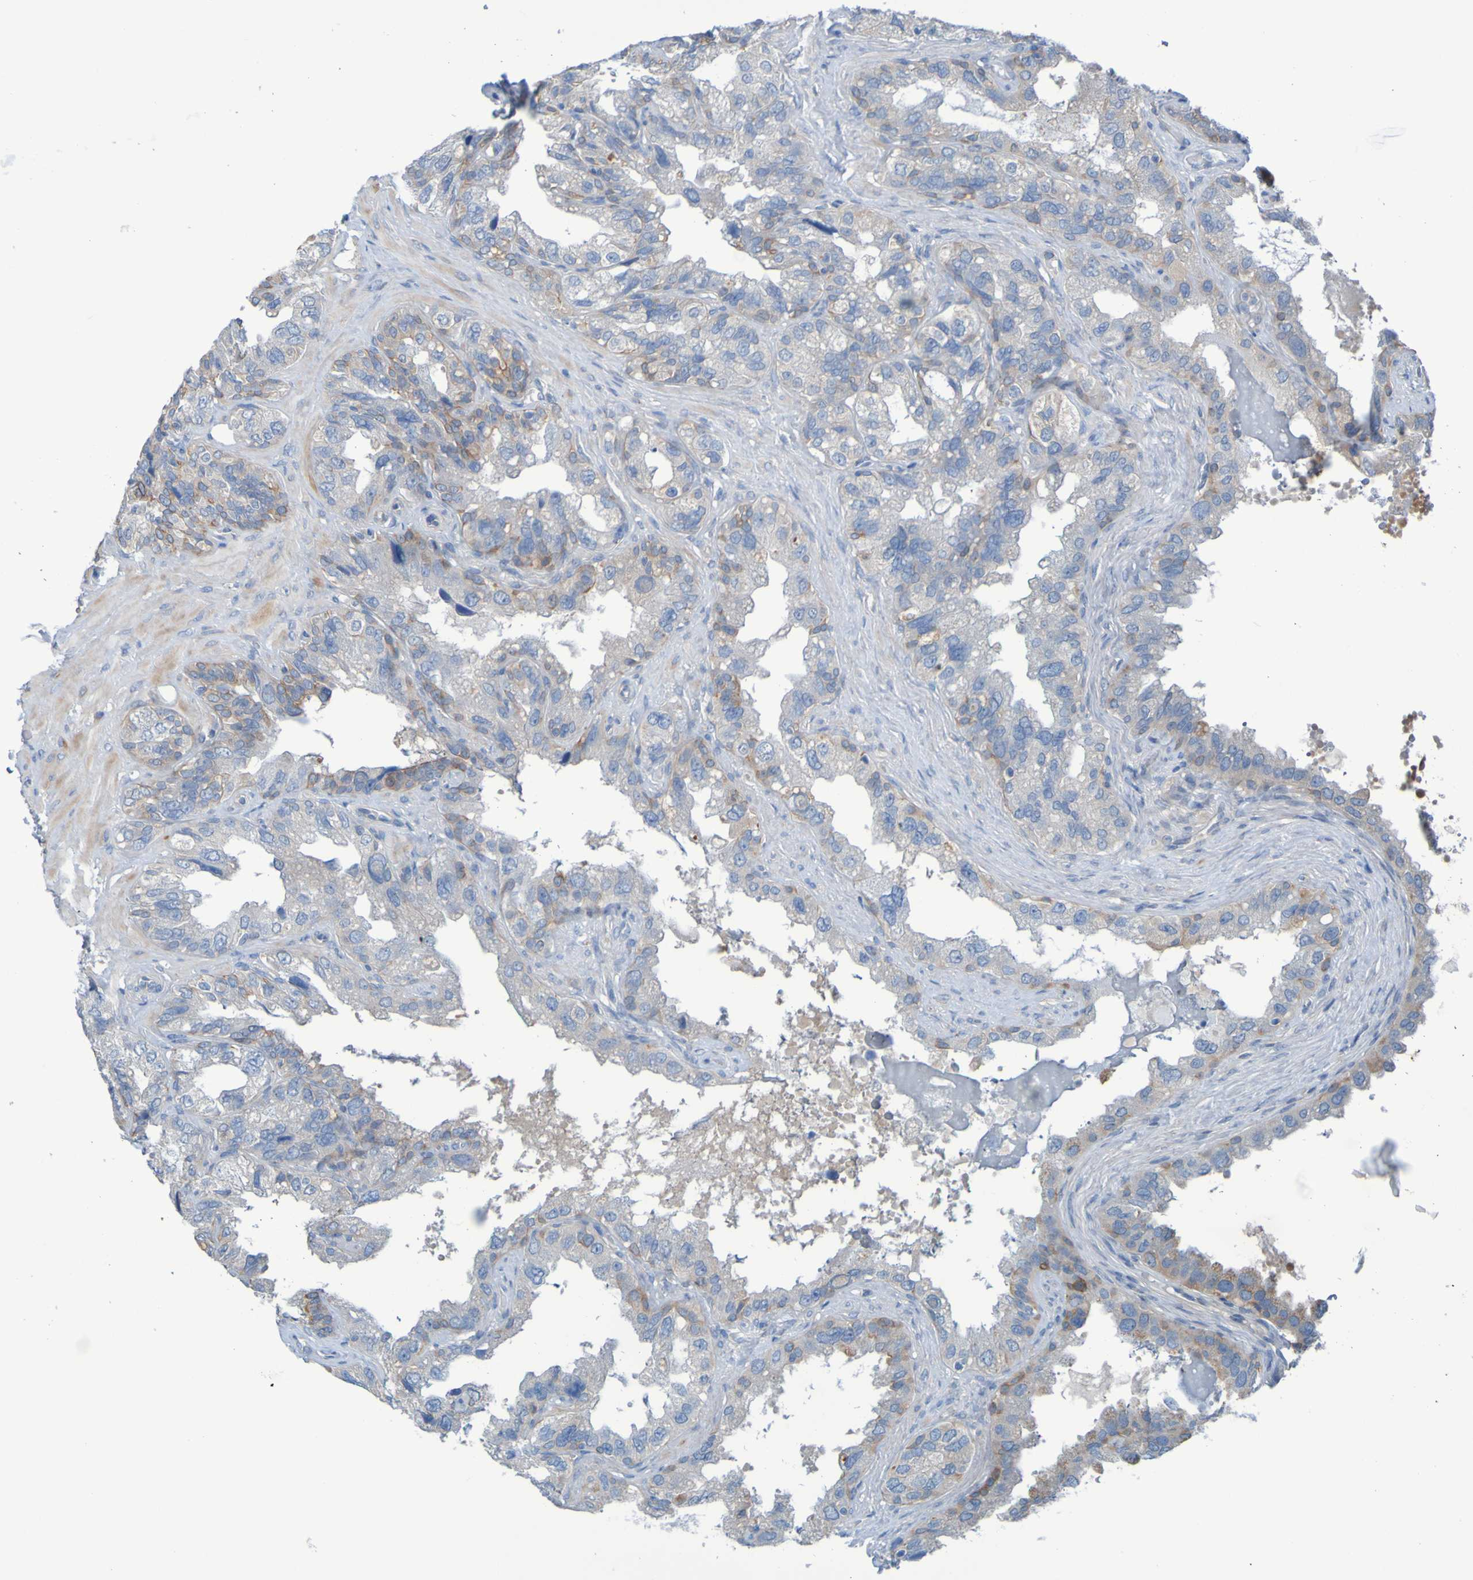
{"staining": {"intensity": "moderate", "quantity": "<25%", "location": "cytoplasmic/membranous"}, "tissue": "seminal vesicle", "cell_type": "Glandular cells", "image_type": "normal", "snomed": [{"axis": "morphology", "description": "Normal tissue, NOS"}, {"axis": "topography", "description": "Seminal veicle"}], "caption": "Moderate cytoplasmic/membranous positivity for a protein is seen in approximately <25% of glandular cells of normal seminal vesicle using immunohistochemistry (IHC).", "gene": "NPRL3", "patient": {"sex": "male", "age": 68}}